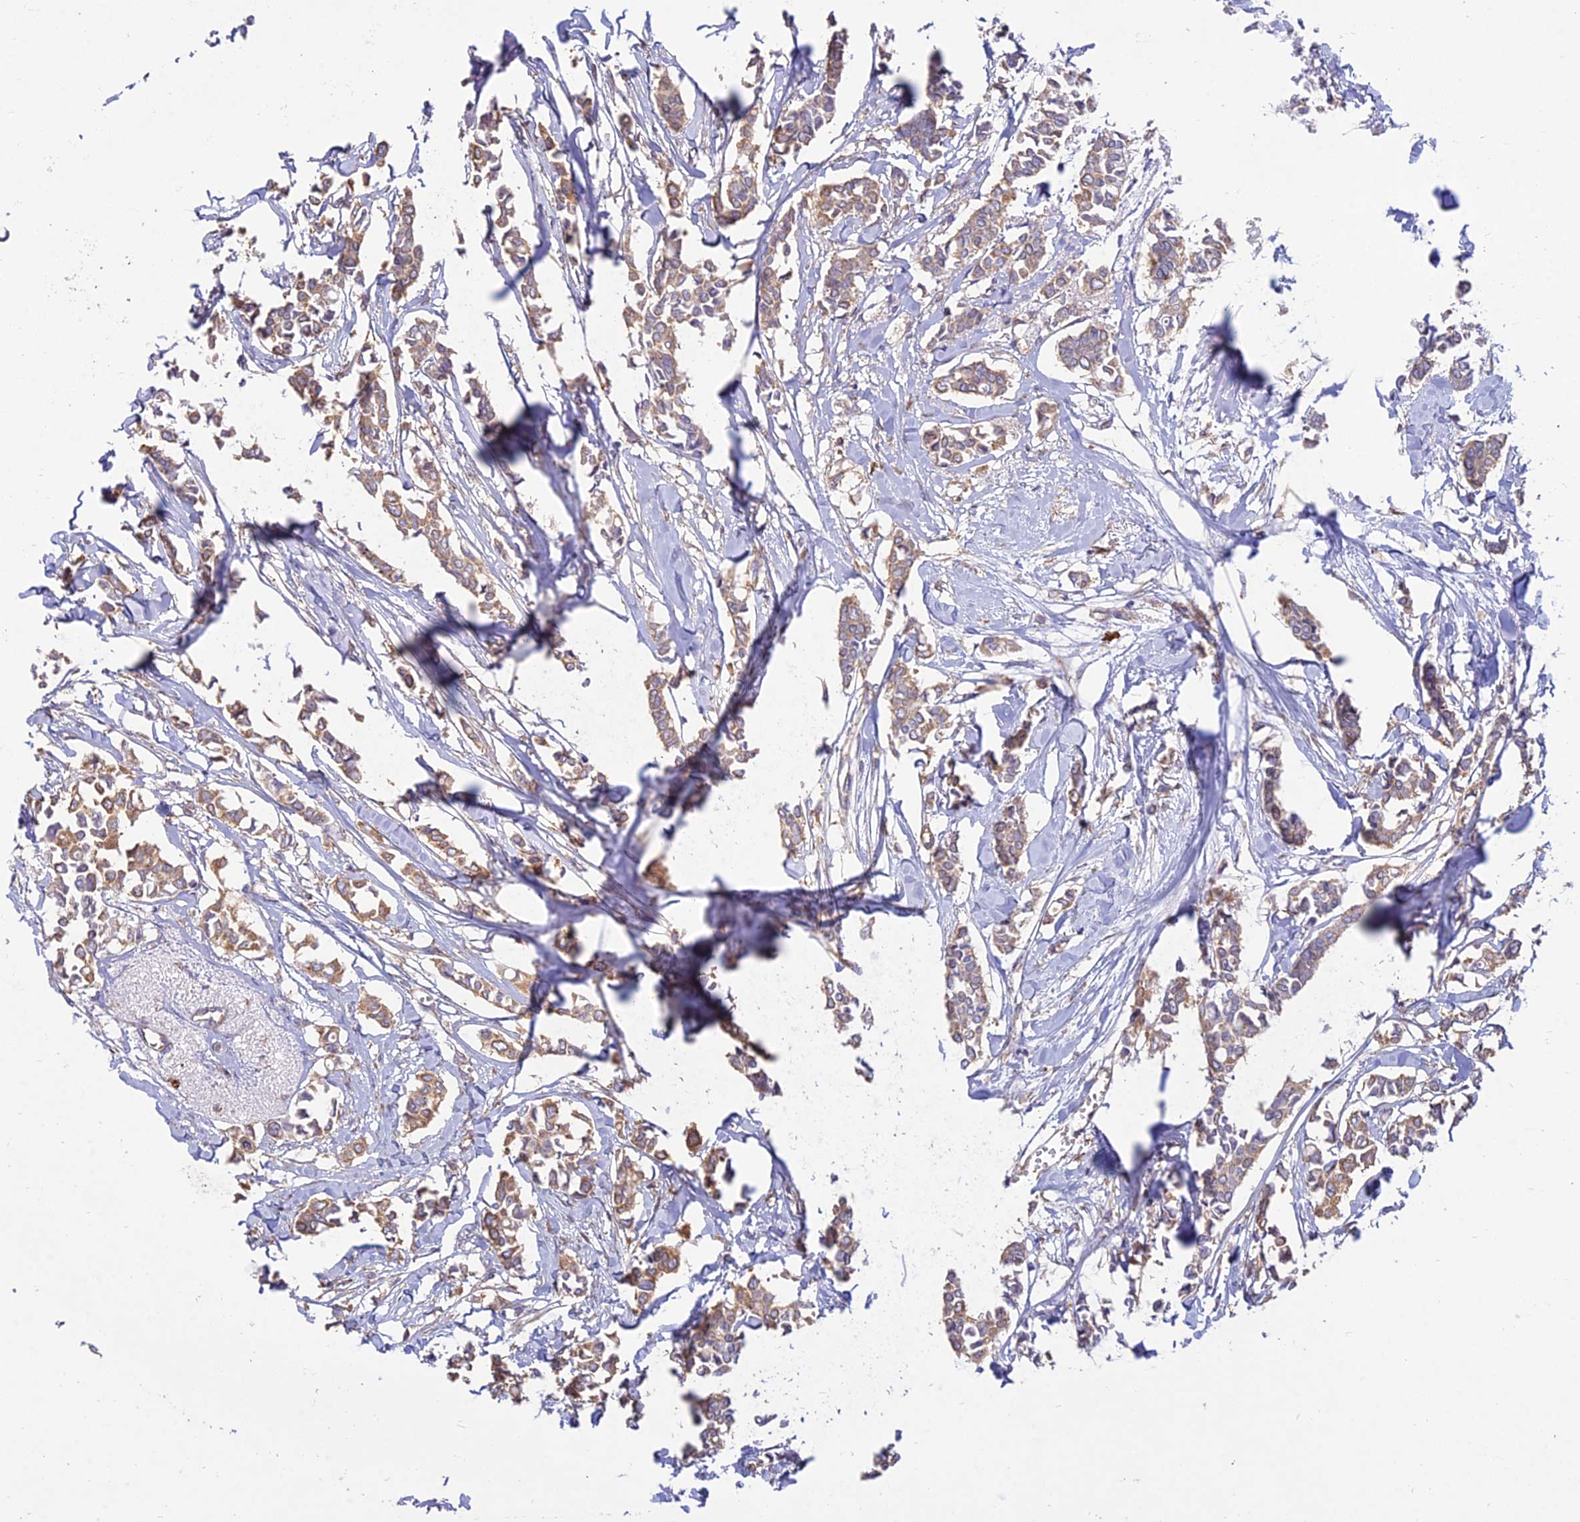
{"staining": {"intensity": "moderate", "quantity": ">75%", "location": "cytoplasmic/membranous"}, "tissue": "breast cancer", "cell_type": "Tumor cells", "image_type": "cancer", "snomed": [{"axis": "morphology", "description": "Duct carcinoma"}, {"axis": "topography", "description": "Breast"}], "caption": "A high-resolution histopathology image shows IHC staining of breast infiltrating ductal carcinoma, which displays moderate cytoplasmic/membranous positivity in about >75% of tumor cells. (DAB IHC, brown staining for protein, blue staining for nuclei).", "gene": "NXNL2", "patient": {"sex": "female", "age": 41}}